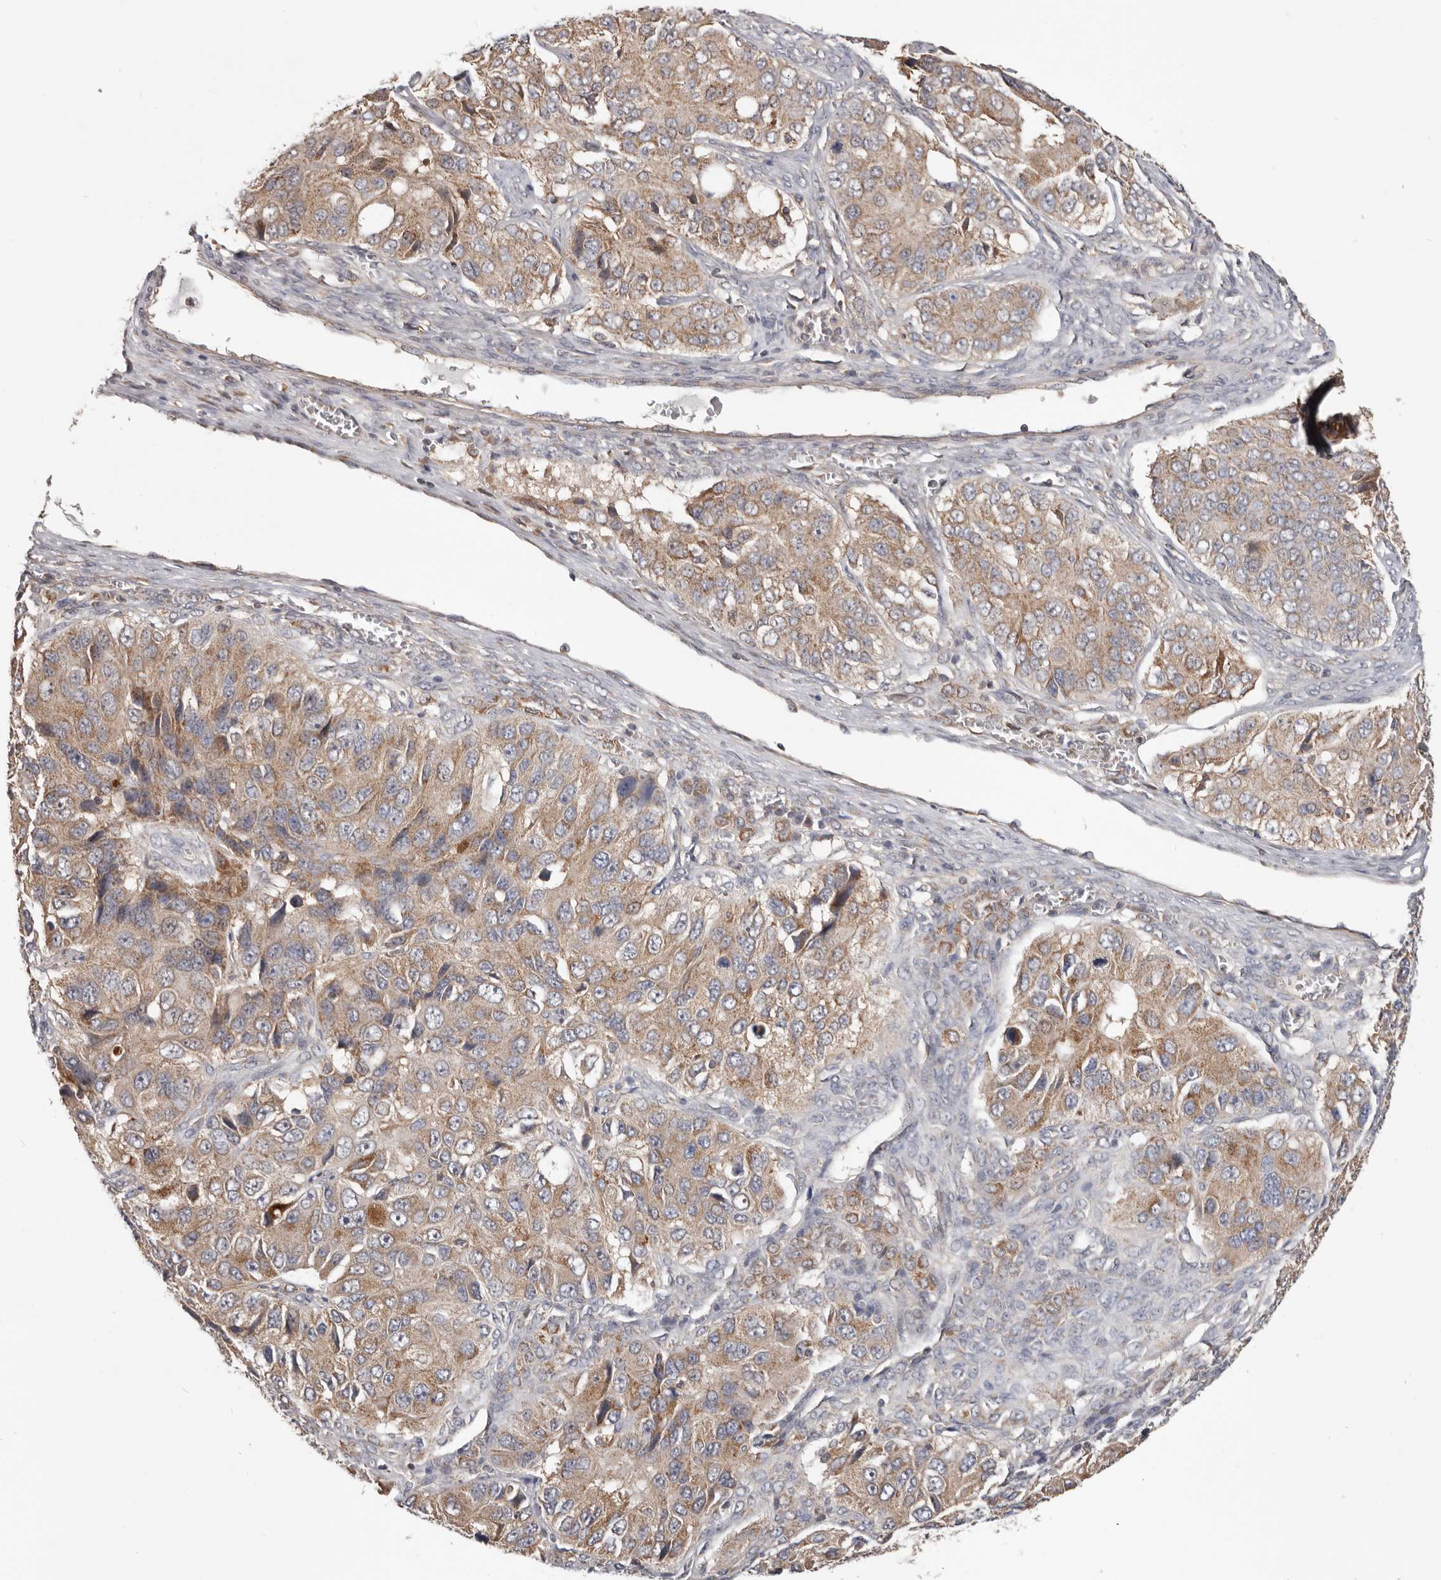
{"staining": {"intensity": "moderate", "quantity": ">75%", "location": "cytoplasmic/membranous"}, "tissue": "ovarian cancer", "cell_type": "Tumor cells", "image_type": "cancer", "snomed": [{"axis": "morphology", "description": "Carcinoma, endometroid"}, {"axis": "topography", "description": "Ovary"}], "caption": "A brown stain labels moderate cytoplasmic/membranous expression of a protein in human ovarian cancer tumor cells.", "gene": "LRP6", "patient": {"sex": "female", "age": 51}}